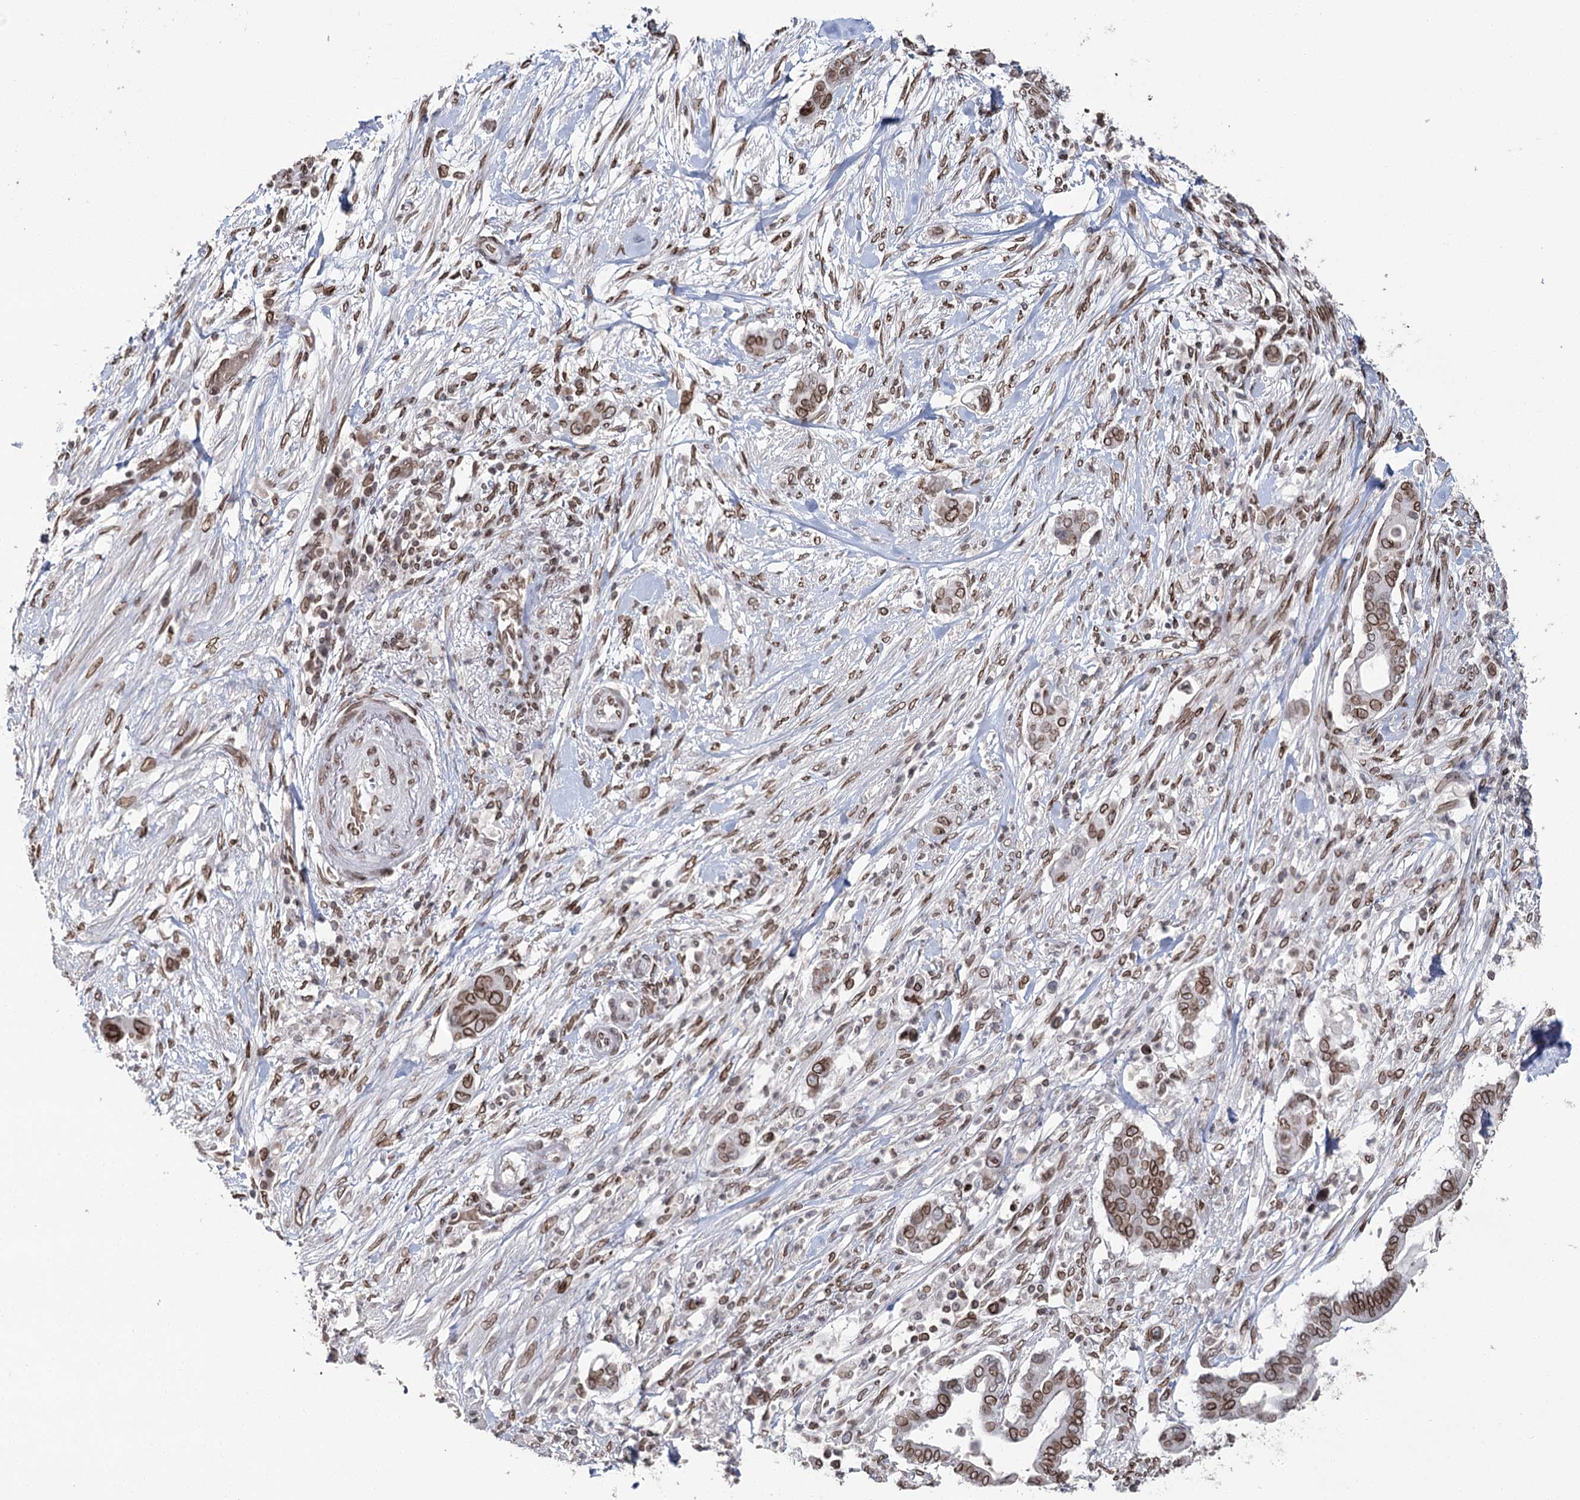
{"staining": {"intensity": "moderate", "quantity": ">75%", "location": "cytoplasmic/membranous,nuclear"}, "tissue": "pancreatic cancer", "cell_type": "Tumor cells", "image_type": "cancer", "snomed": [{"axis": "morphology", "description": "Adenocarcinoma, NOS"}, {"axis": "topography", "description": "Pancreas"}], "caption": "Pancreatic adenocarcinoma stained with a protein marker reveals moderate staining in tumor cells.", "gene": "KIAA0930", "patient": {"sex": "male", "age": 68}}